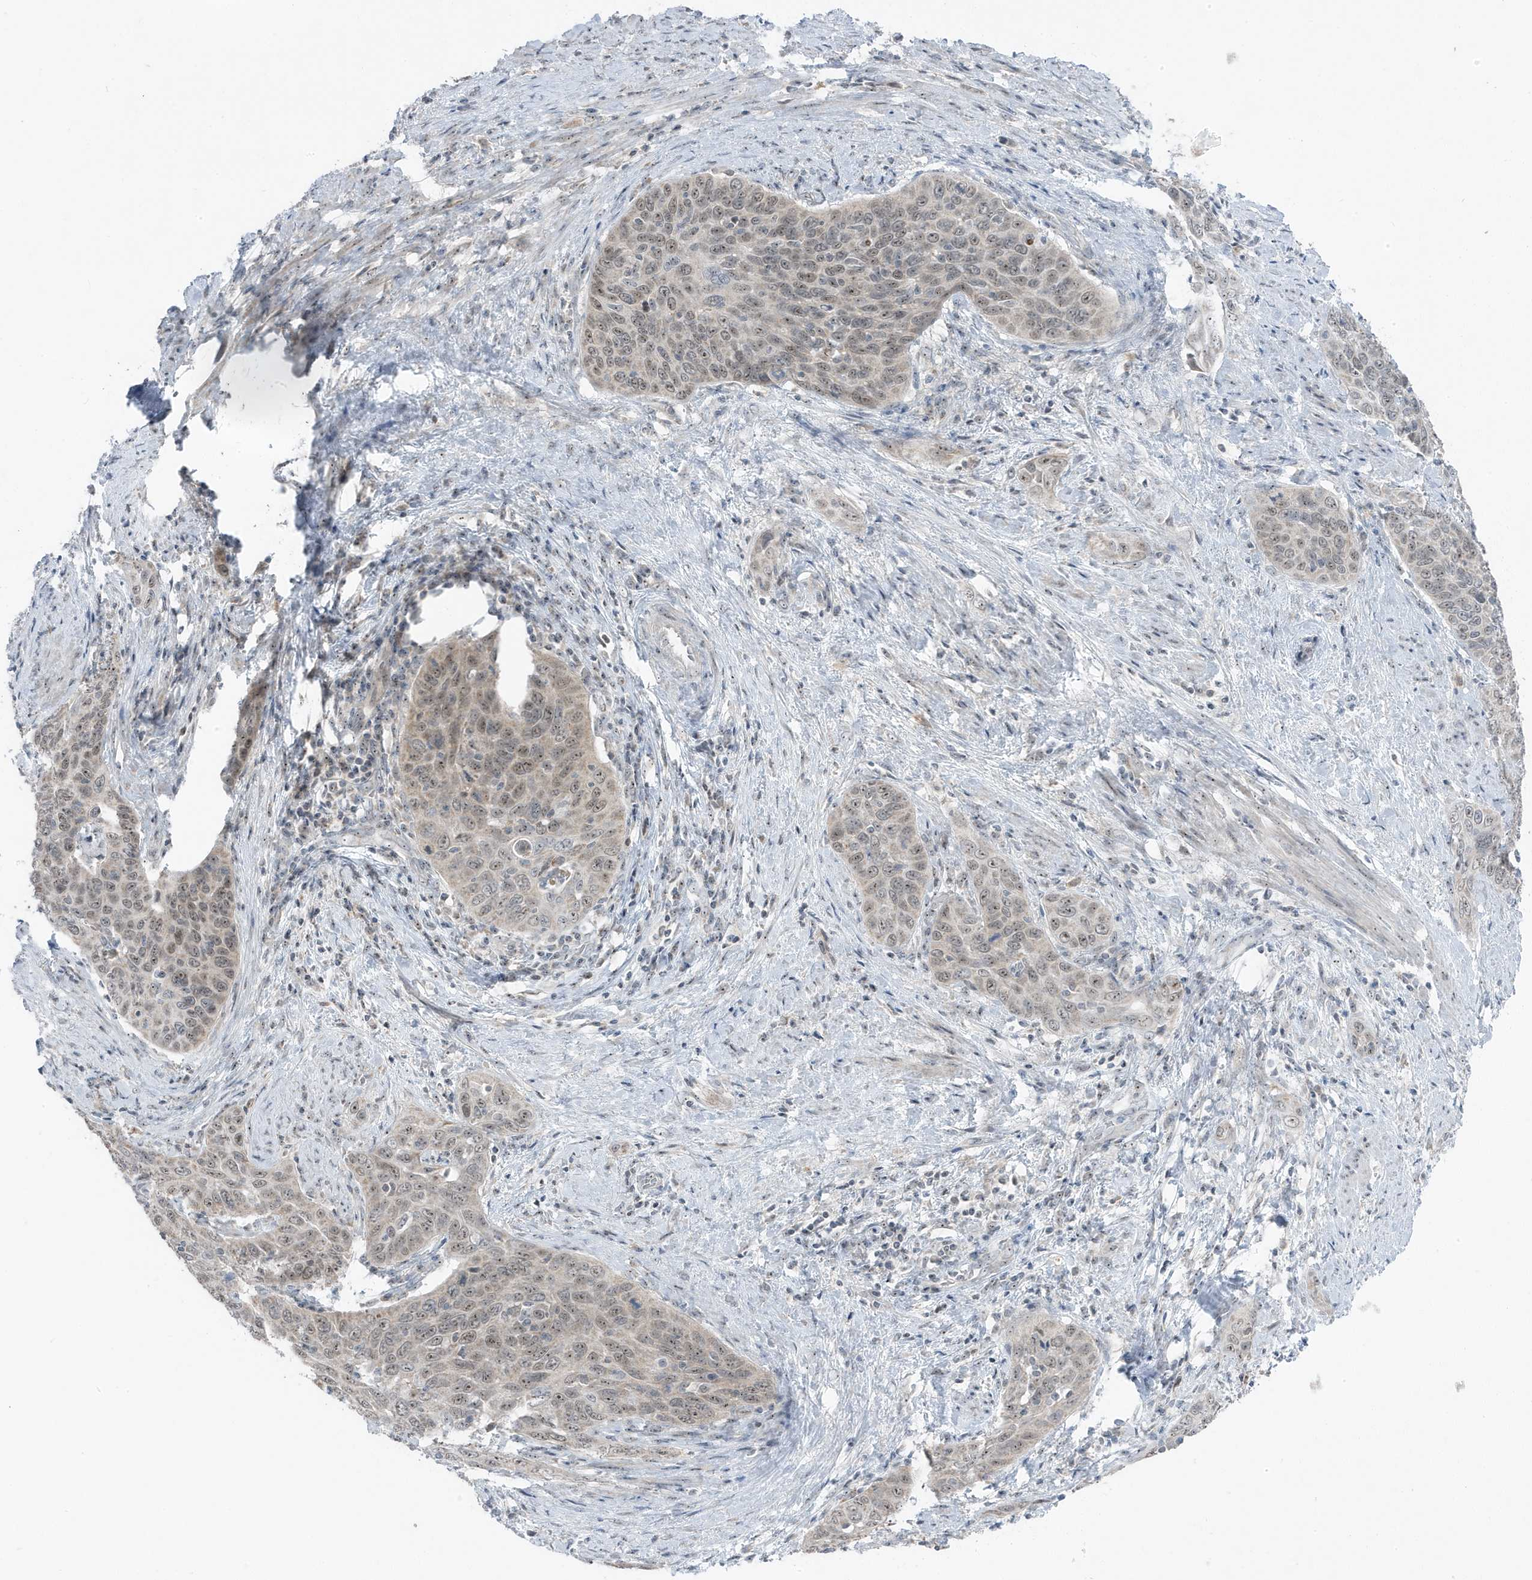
{"staining": {"intensity": "weak", "quantity": "25%-75%", "location": "nuclear"}, "tissue": "cervical cancer", "cell_type": "Tumor cells", "image_type": "cancer", "snomed": [{"axis": "morphology", "description": "Squamous cell carcinoma, NOS"}, {"axis": "topography", "description": "Cervix"}], "caption": "IHC micrograph of cervical cancer (squamous cell carcinoma) stained for a protein (brown), which reveals low levels of weak nuclear positivity in about 25%-75% of tumor cells.", "gene": "TSEN15", "patient": {"sex": "female", "age": 60}}